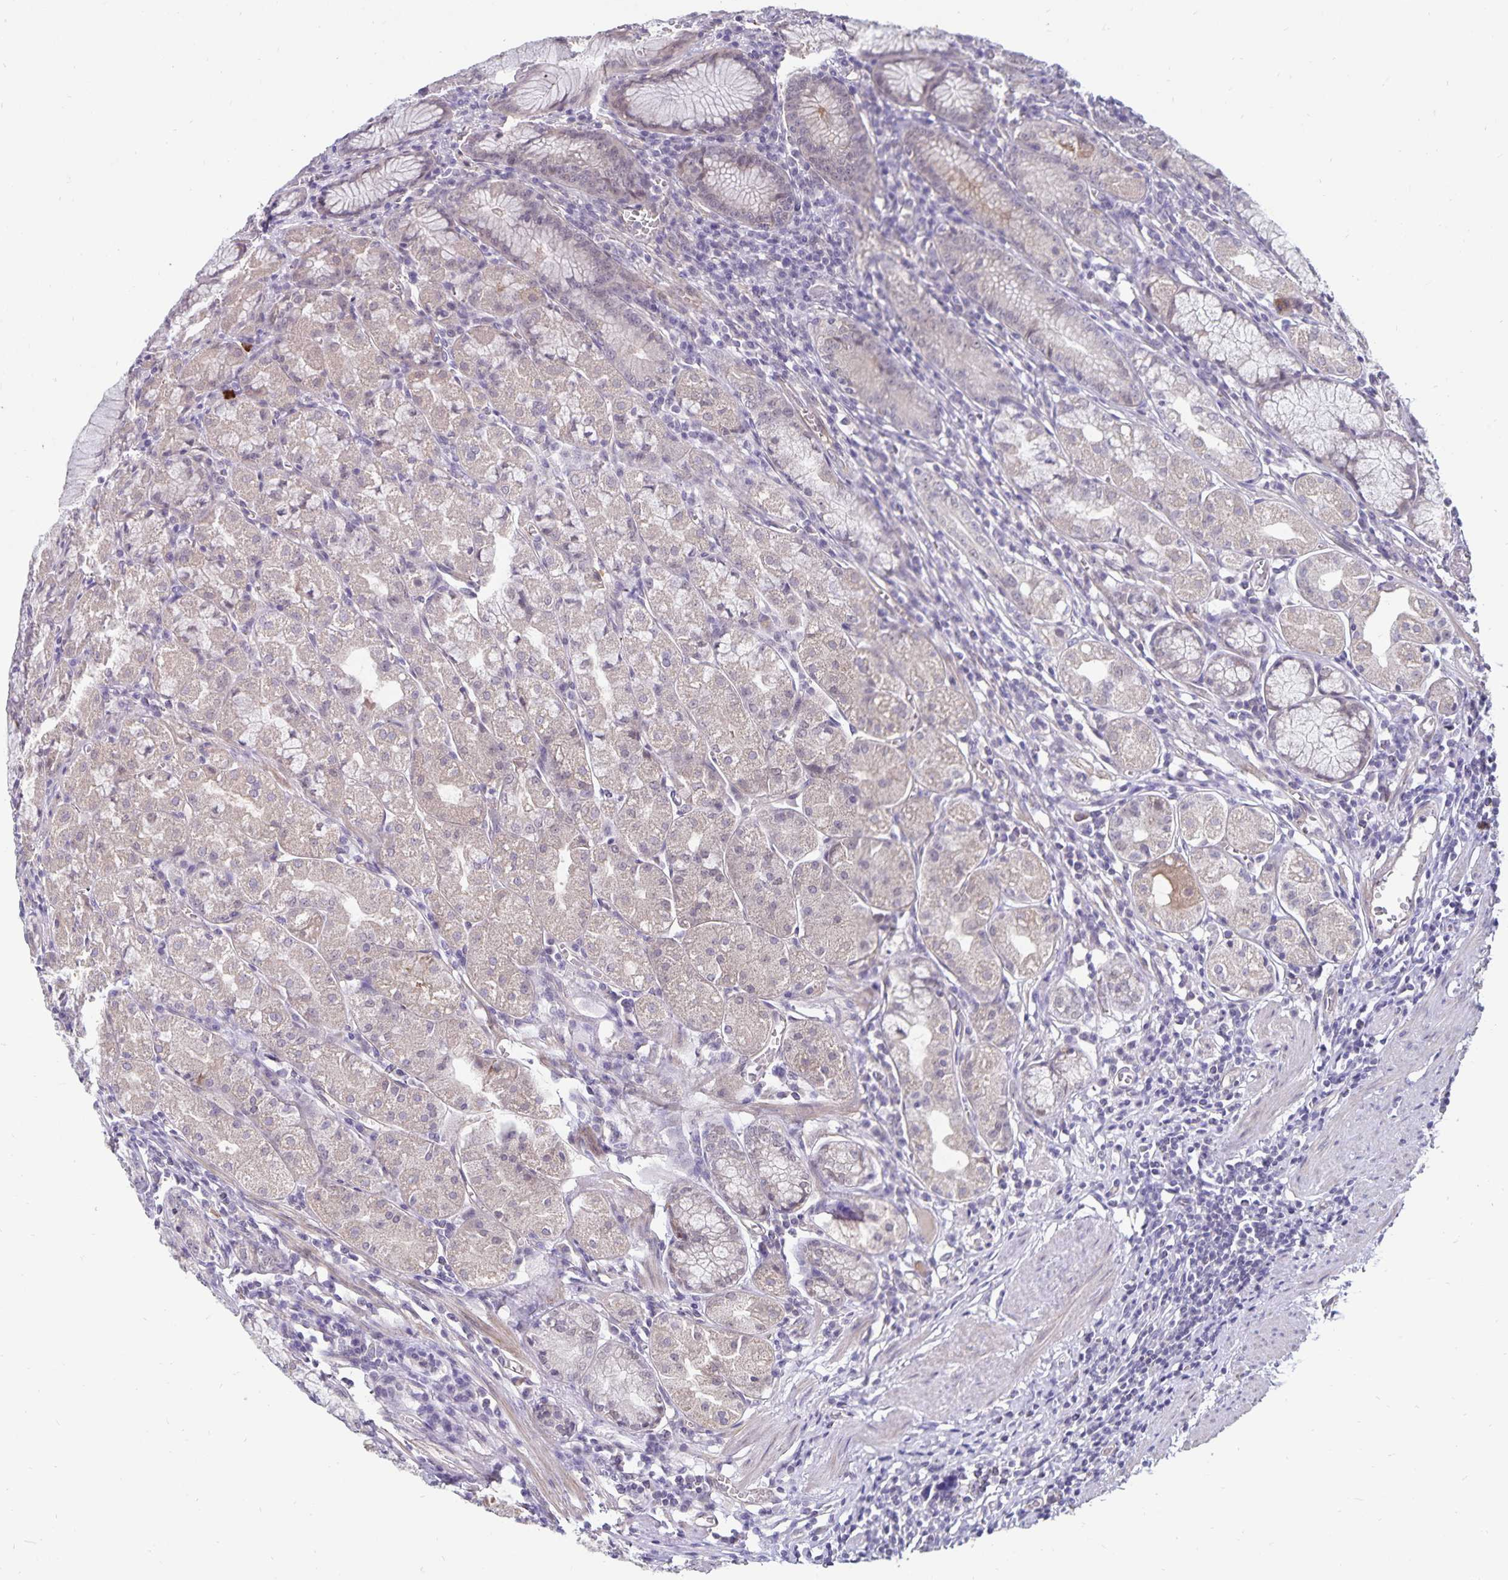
{"staining": {"intensity": "weak", "quantity": "<25%", "location": "cytoplasmic/membranous,nuclear"}, "tissue": "stomach", "cell_type": "Glandular cells", "image_type": "normal", "snomed": [{"axis": "morphology", "description": "Normal tissue, NOS"}, {"axis": "topography", "description": "Stomach"}], "caption": "IHC of normal human stomach exhibits no staining in glandular cells.", "gene": "CDKN2B", "patient": {"sex": "male", "age": 55}}